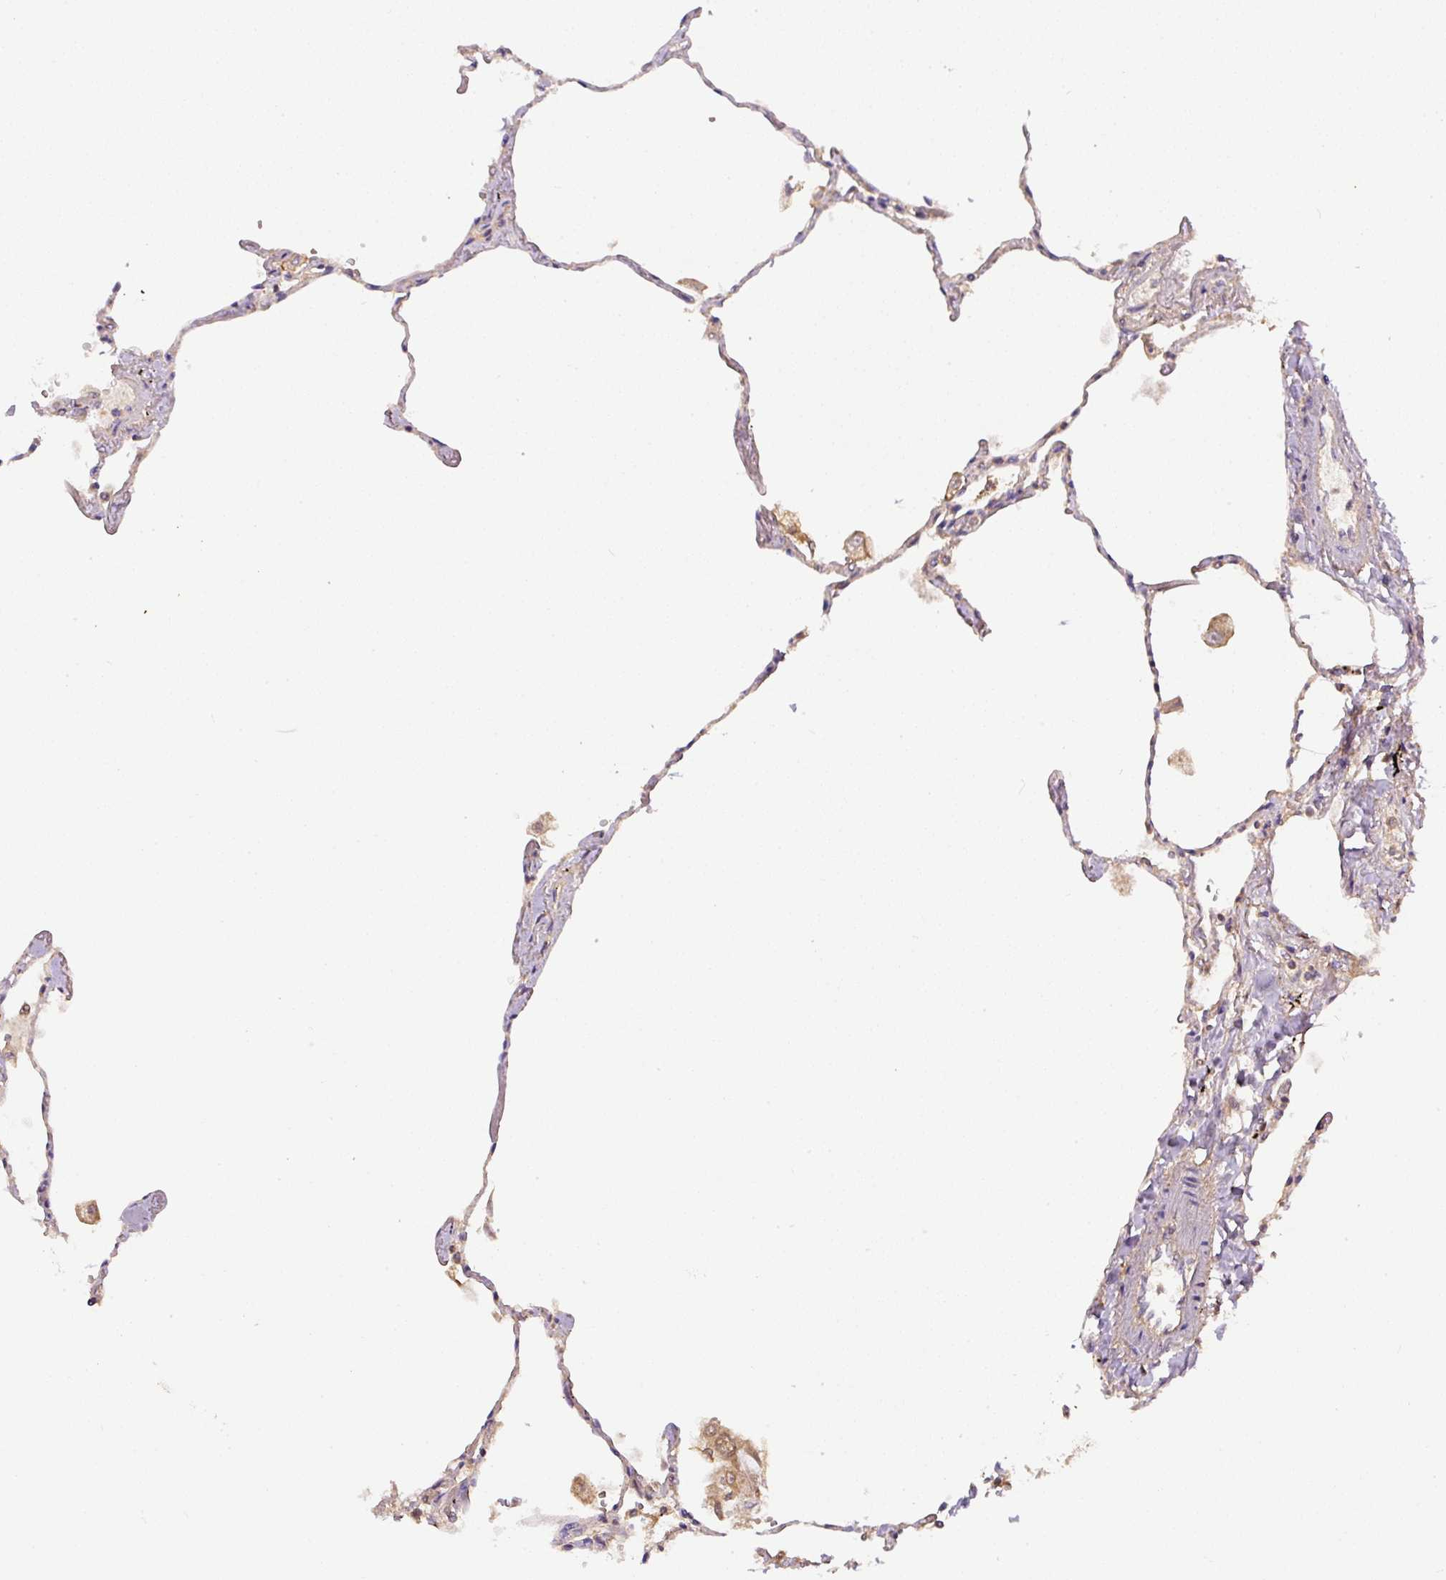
{"staining": {"intensity": "negative", "quantity": "none", "location": "none"}, "tissue": "lung", "cell_type": "Alveolar cells", "image_type": "normal", "snomed": [{"axis": "morphology", "description": "Normal tissue, NOS"}, {"axis": "topography", "description": "Lung"}], "caption": "High power microscopy micrograph of an immunohistochemistry image of normal lung, revealing no significant positivity in alveolar cells.", "gene": "DAPK1", "patient": {"sex": "female", "age": 67}}